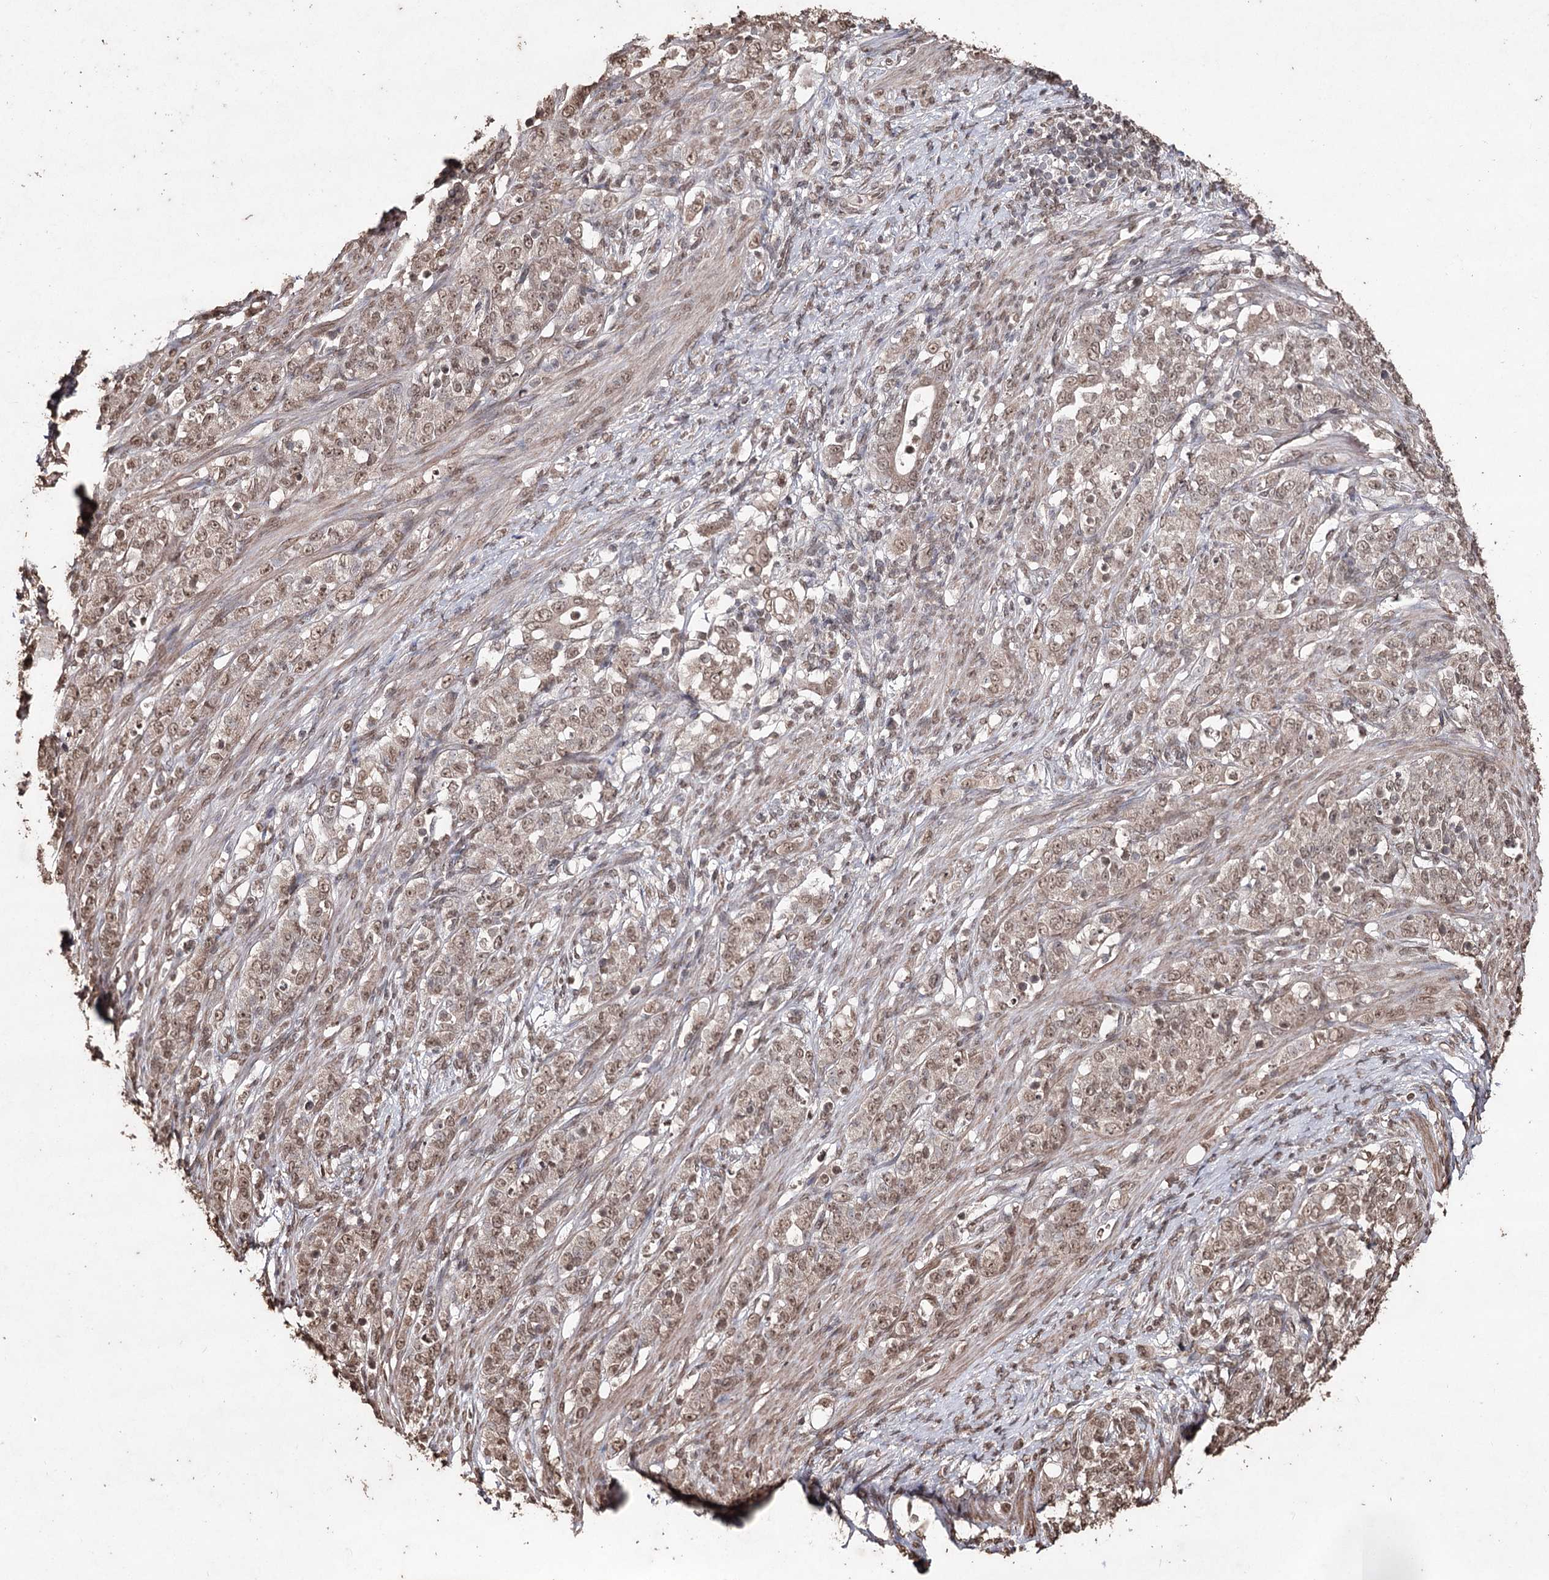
{"staining": {"intensity": "weak", "quantity": ">75%", "location": "nuclear"}, "tissue": "stomach cancer", "cell_type": "Tumor cells", "image_type": "cancer", "snomed": [{"axis": "morphology", "description": "Adenocarcinoma, NOS"}, {"axis": "topography", "description": "Stomach"}], "caption": "A micrograph of human stomach adenocarcinoma stained for a protein exhibits weak nuclear brown staining in tumor cells.", "gene": "ATG14", "patient": {"sex": "female", "age": 79}}